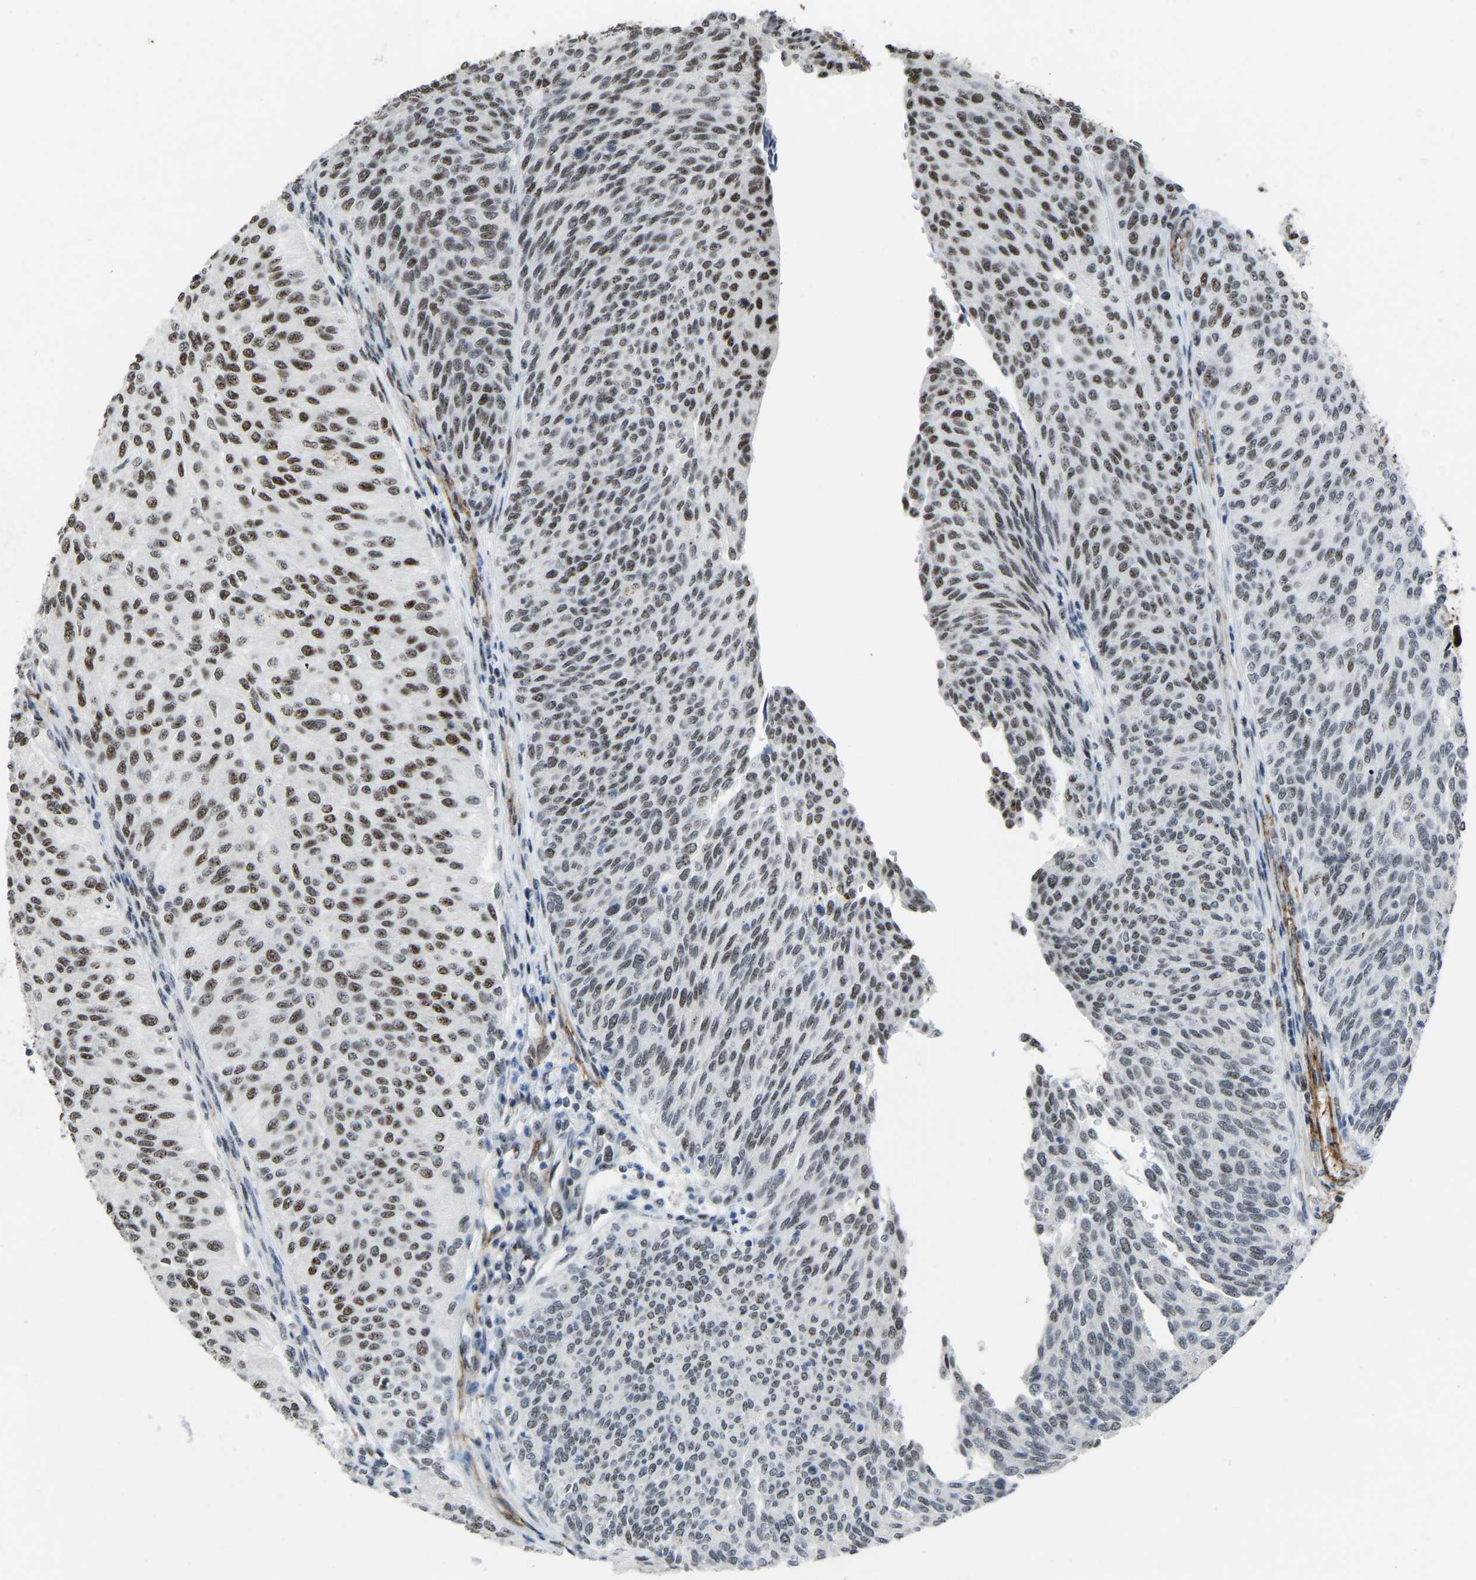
{"staining": {"intensity": "moderate", "quantity": ">75%", "location": "nuclear"}, "tissue": "urothelial cancer", "cell_type": "Tumor cells", "image_type": "cancer", "snomed": [{"axis": "morphology", "description": "Urothelial carcinoma, Low grade"}, {"axis": "topography", "description": "Urinary bladder"}], "caption": "Protein staining by IHC demonstrates moderate nuclear positivity in approximately >75% of tumor cells in urothelial carcinoma (low-grade).", "gene": "DDX5", "patient": {"sex": "female", "age": 79}}